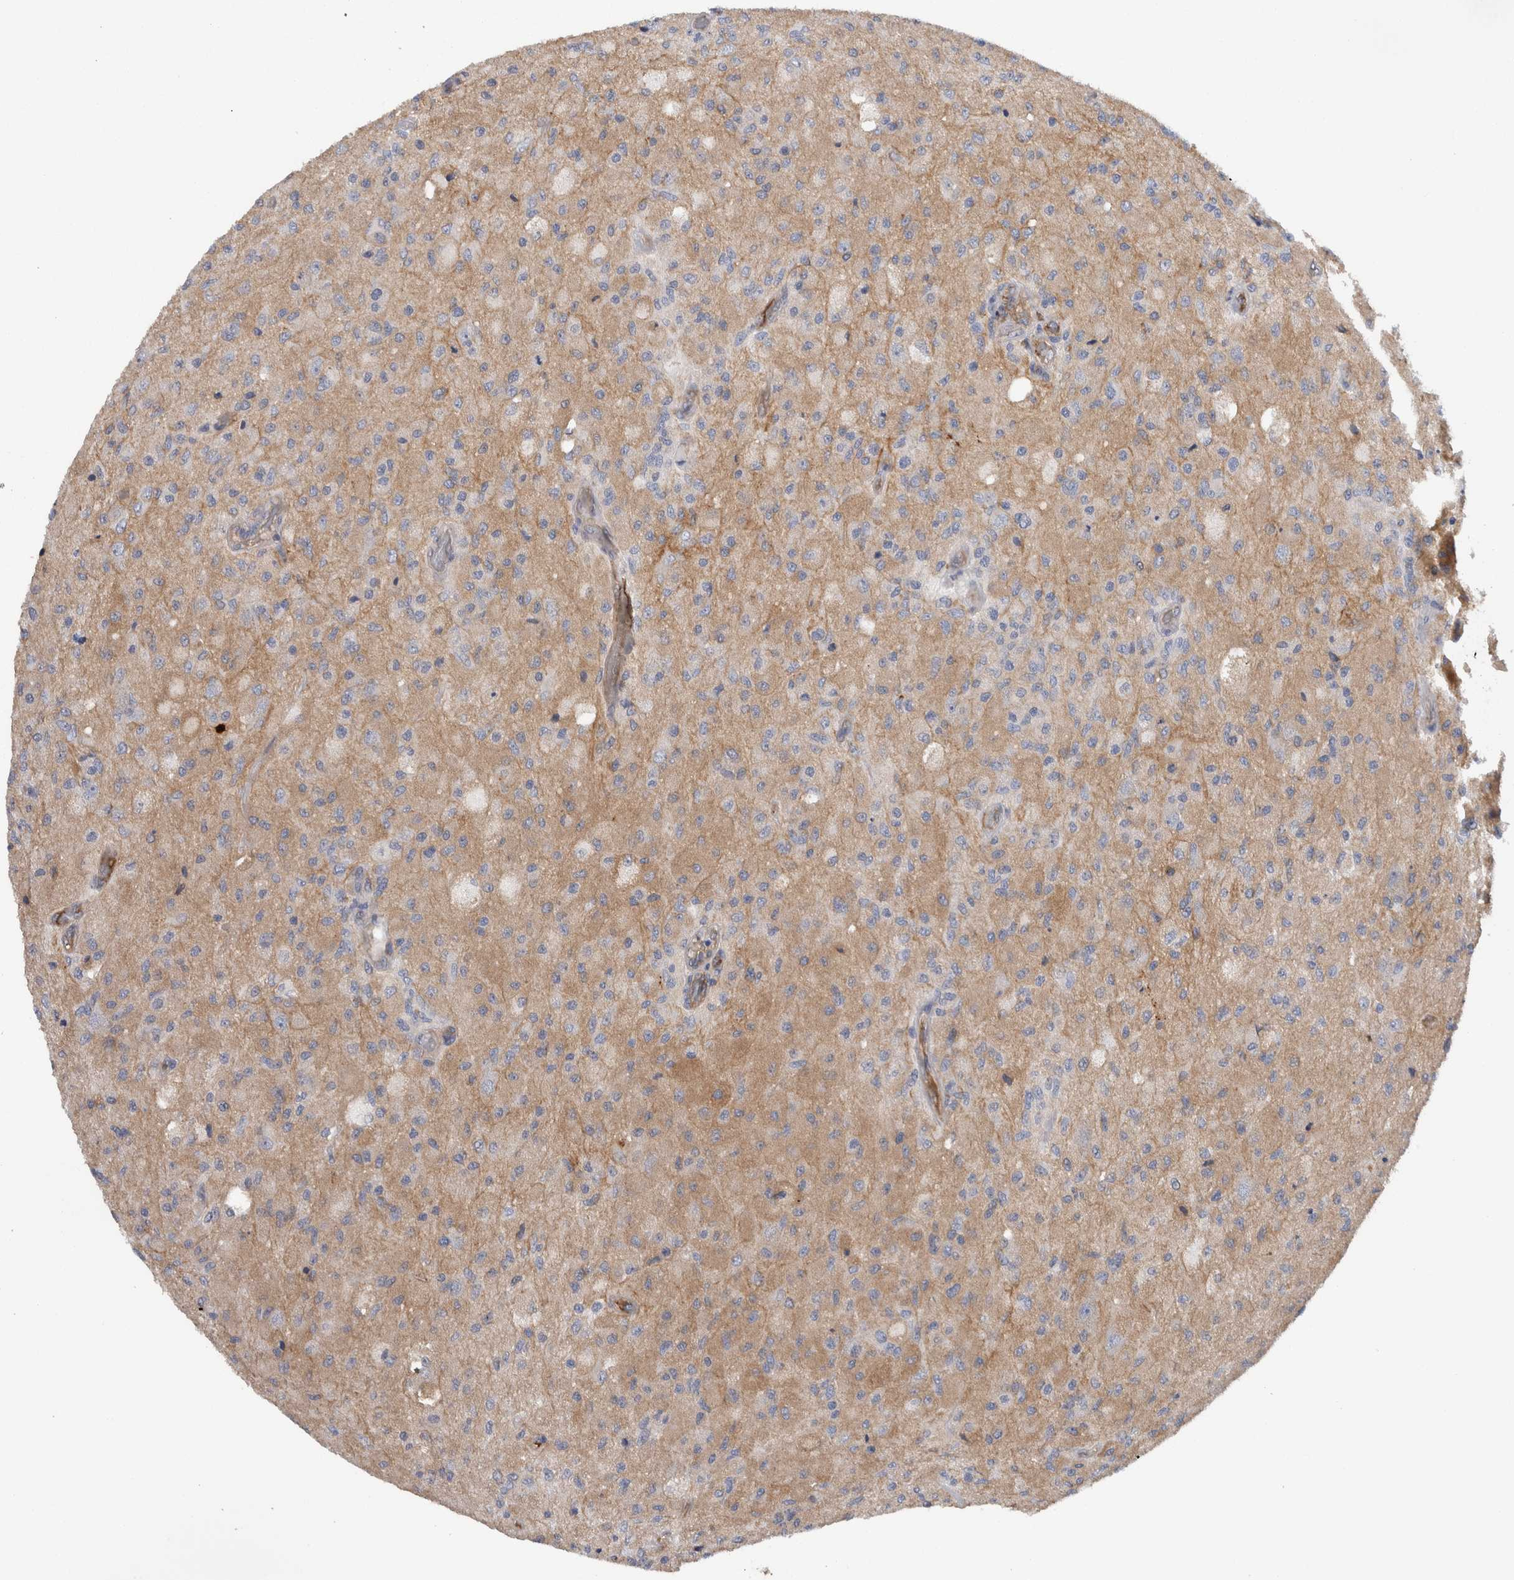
{"staining": {"intensity": "moderate", "quantity": "<25%", "location": "cytoplasmic/membranous"}, "tissue": "glioma", "cell_type": "Tumor cells", "image_type": "cancer", "snomed": [{"axis": "morphology", "description": "Normal tissue, NOS"}, {"axis": "morphology", "description": "Glioma, malignant, High grade"}, {"axis": "topography", "description": "Cerebral cortex"}], "caption": "Human glioma stained for a protein (brown) exhibits moderate cytoplasmic/membranous positive positivity in about <25% of tumor cells.", "gene": "CD59", "patient": {"sex": "male", "age": 77}}